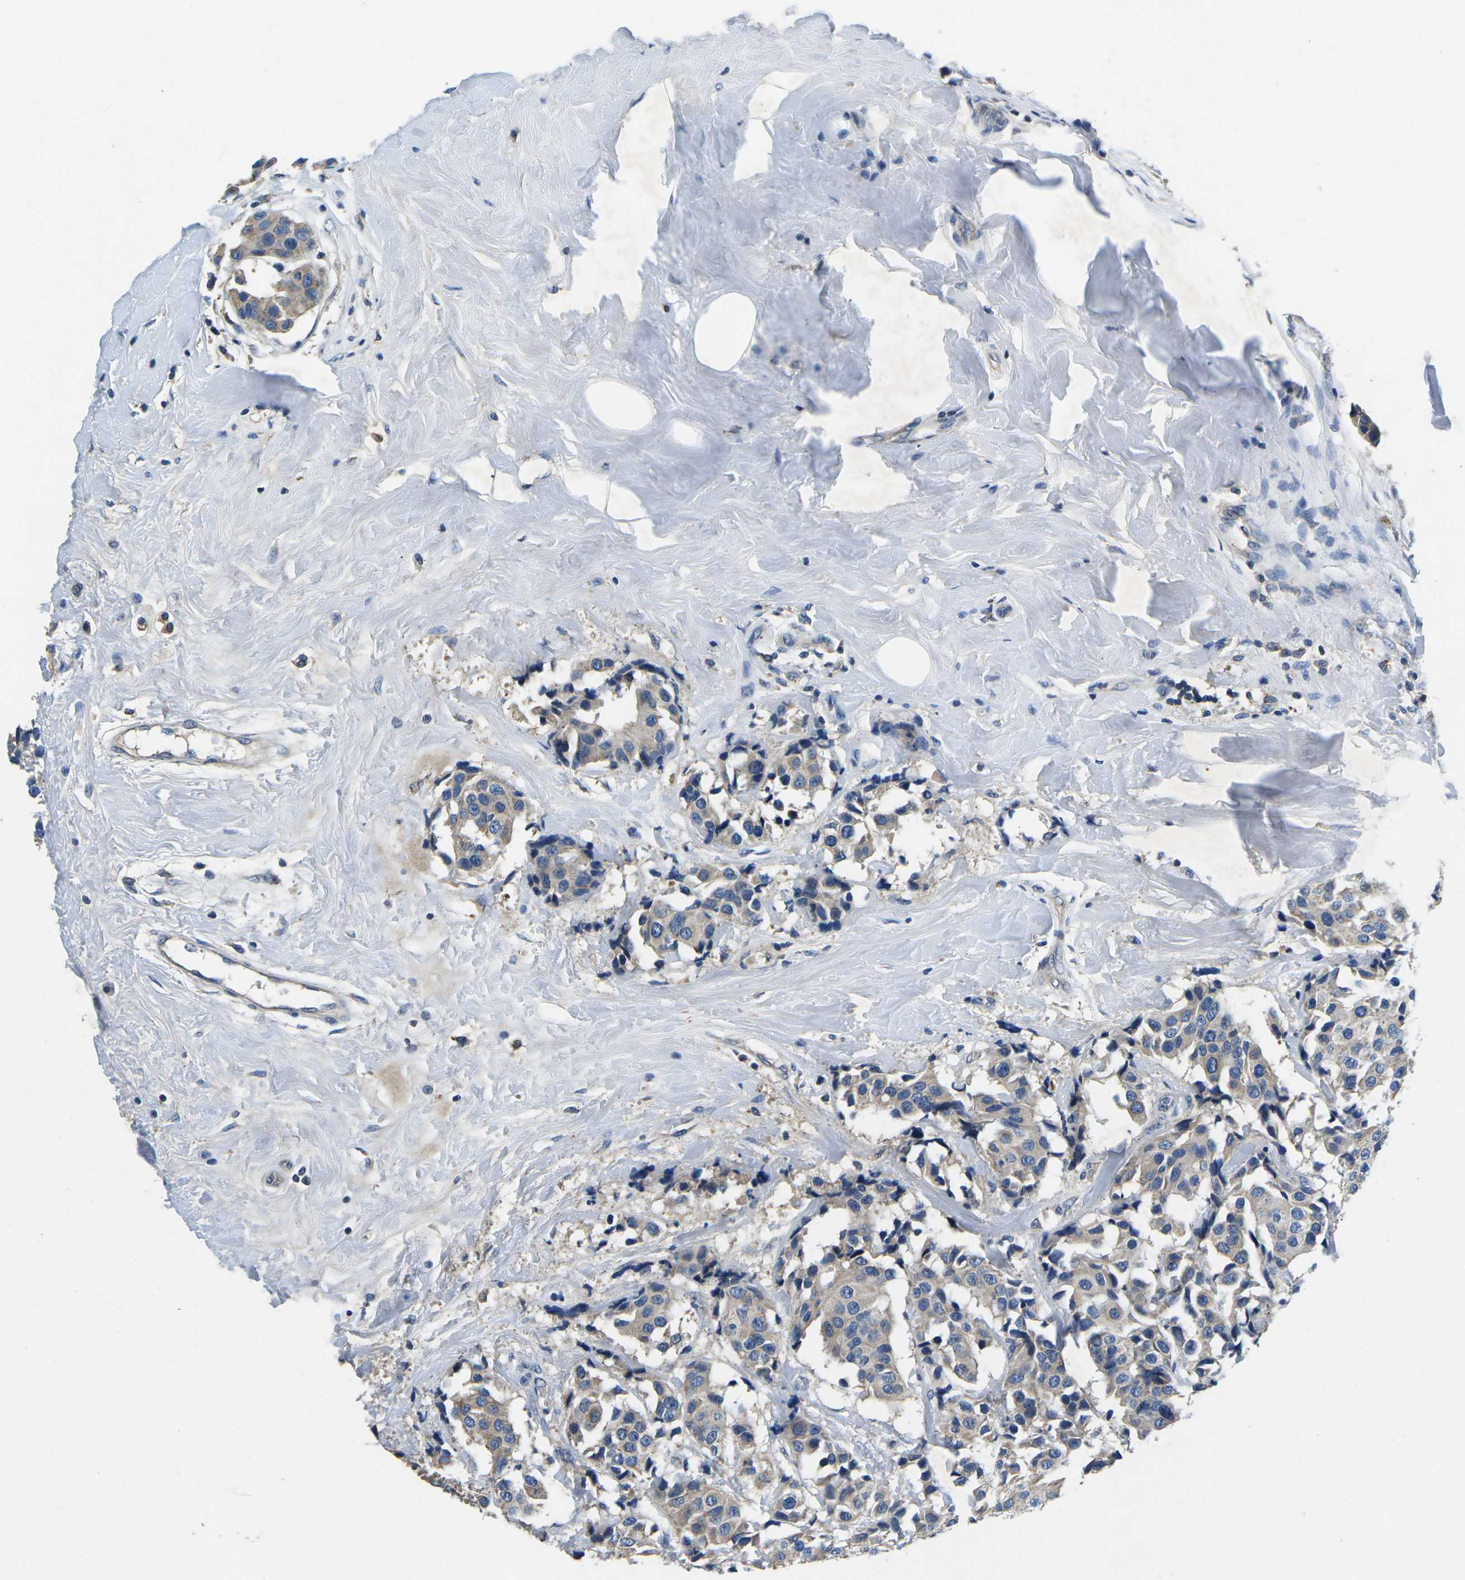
{"staining": {"intensity": "weak", "quantity": ">75%", "location": "cytoplasmic/membranous"}, "tissue": "breast cancer", "cell_type": "Tumor cells", "image_type": "cancer", "snomed": [{"axis": "morphology", "description": "Normal tissue, NOS"}, {"axis": "morphology", "description": "Duct carcinoma"}, {"axis": "topography", "description": "Breast"}], "caption": "Breast cancer (intraductal carcinoma) stained with immunohistochemistry displays weak cytoplasmic/membranous positivity in approximately >75% of tumor cells.", "gene": "PDCD6IP", "patient": {"sex": "female", "age": 39}}